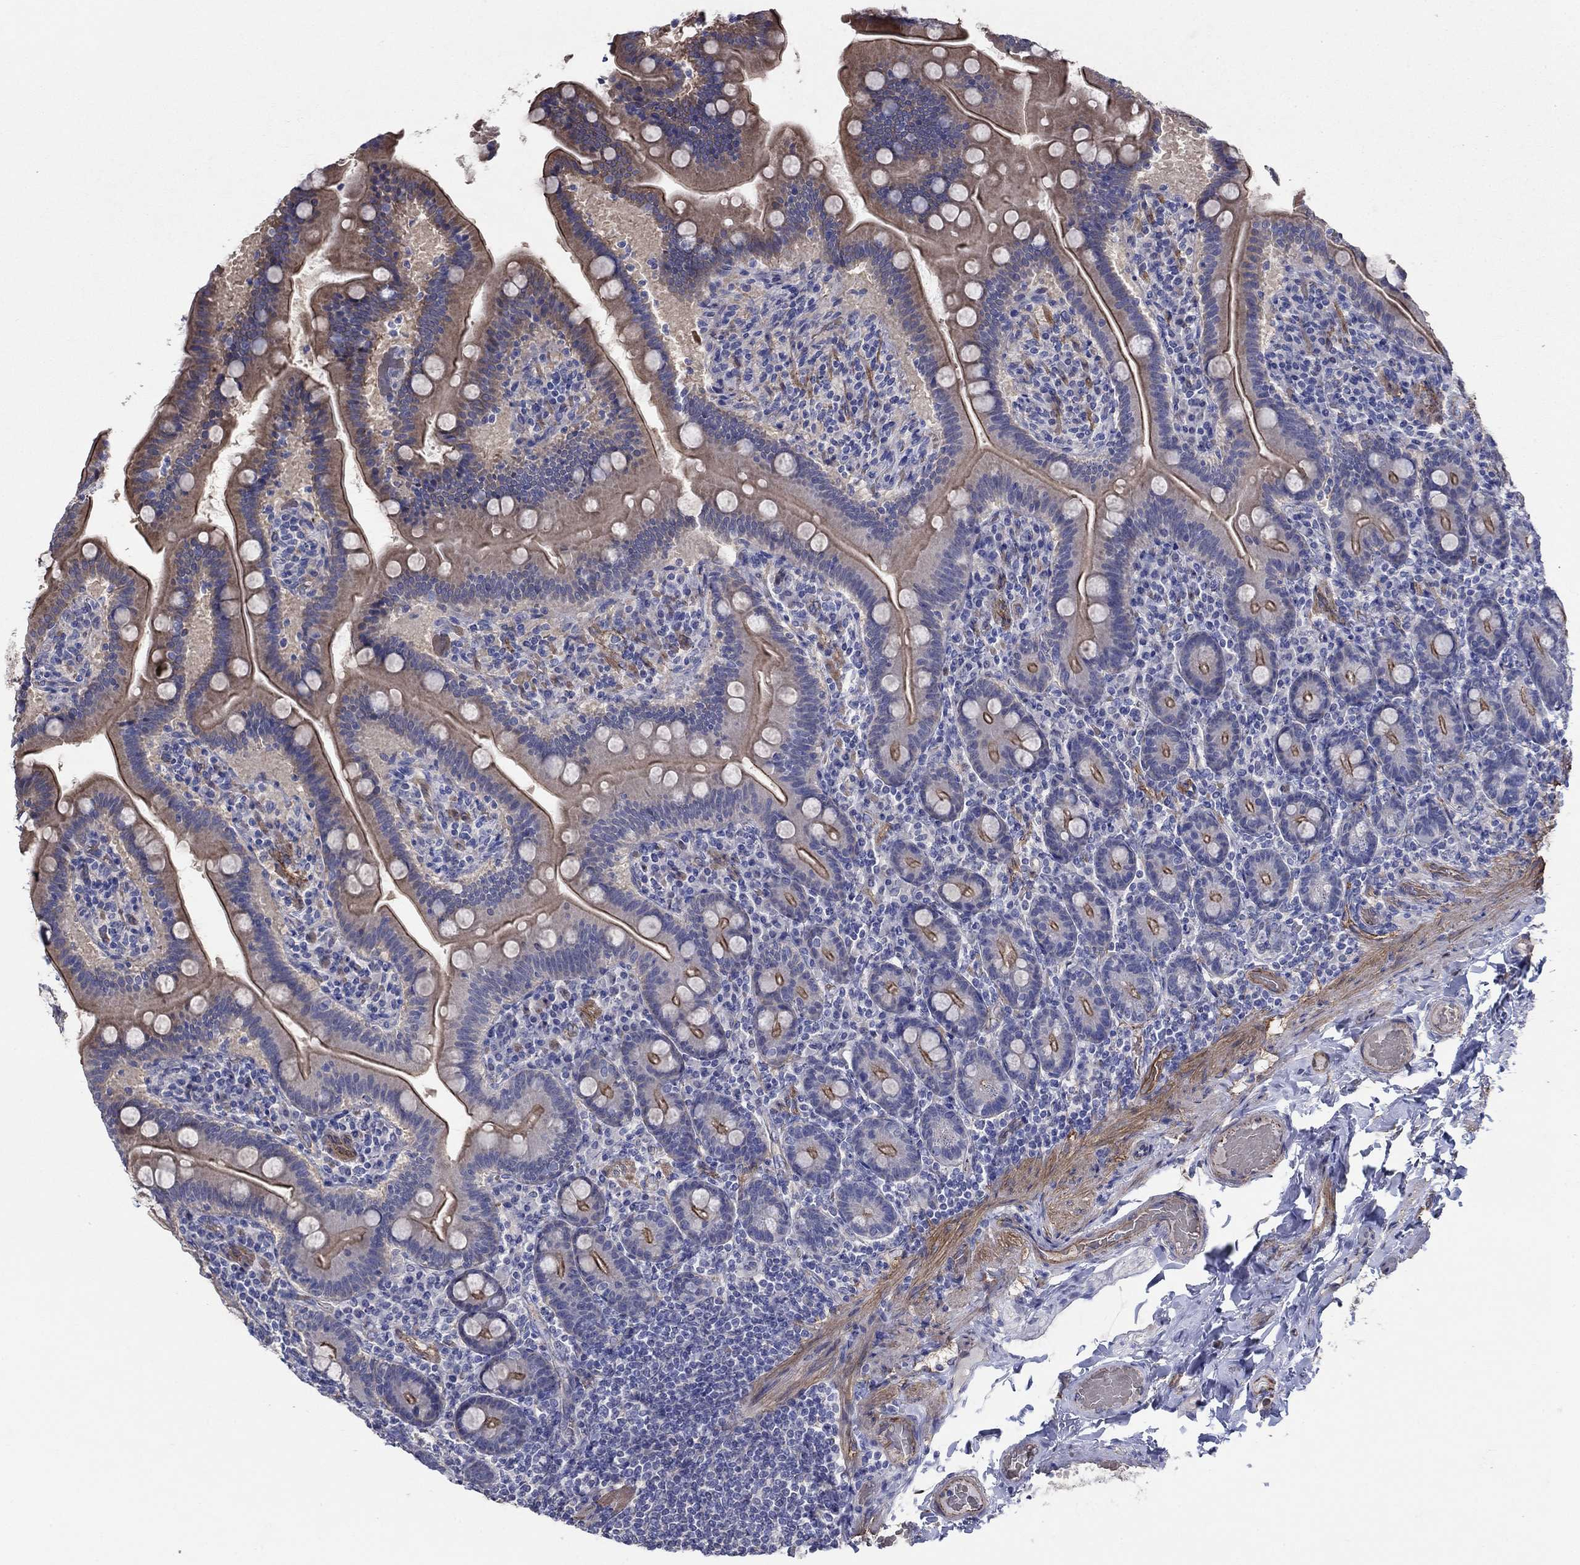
{"staining": {"intensity": "strong", "quantity": "25%-75%", "location": "cytoplasmic/membranous"}, "tissue": "small intestine", "cell_type": "Glandular cells", "image_type": "normal", "snomed": [{"axis": "morphology", "description": "Normal tissue, NOS"}, {"axis": "topography", "description": "Small intestine"}], "caption": "DAB immunohistochemical staining of normal human small intestine shows strong cytoplasmic/membranous protein staining in approximately 25%-75% of glandular cells.", "gene": "FLNC", "patient": {"sex": "male", "age": 66}}